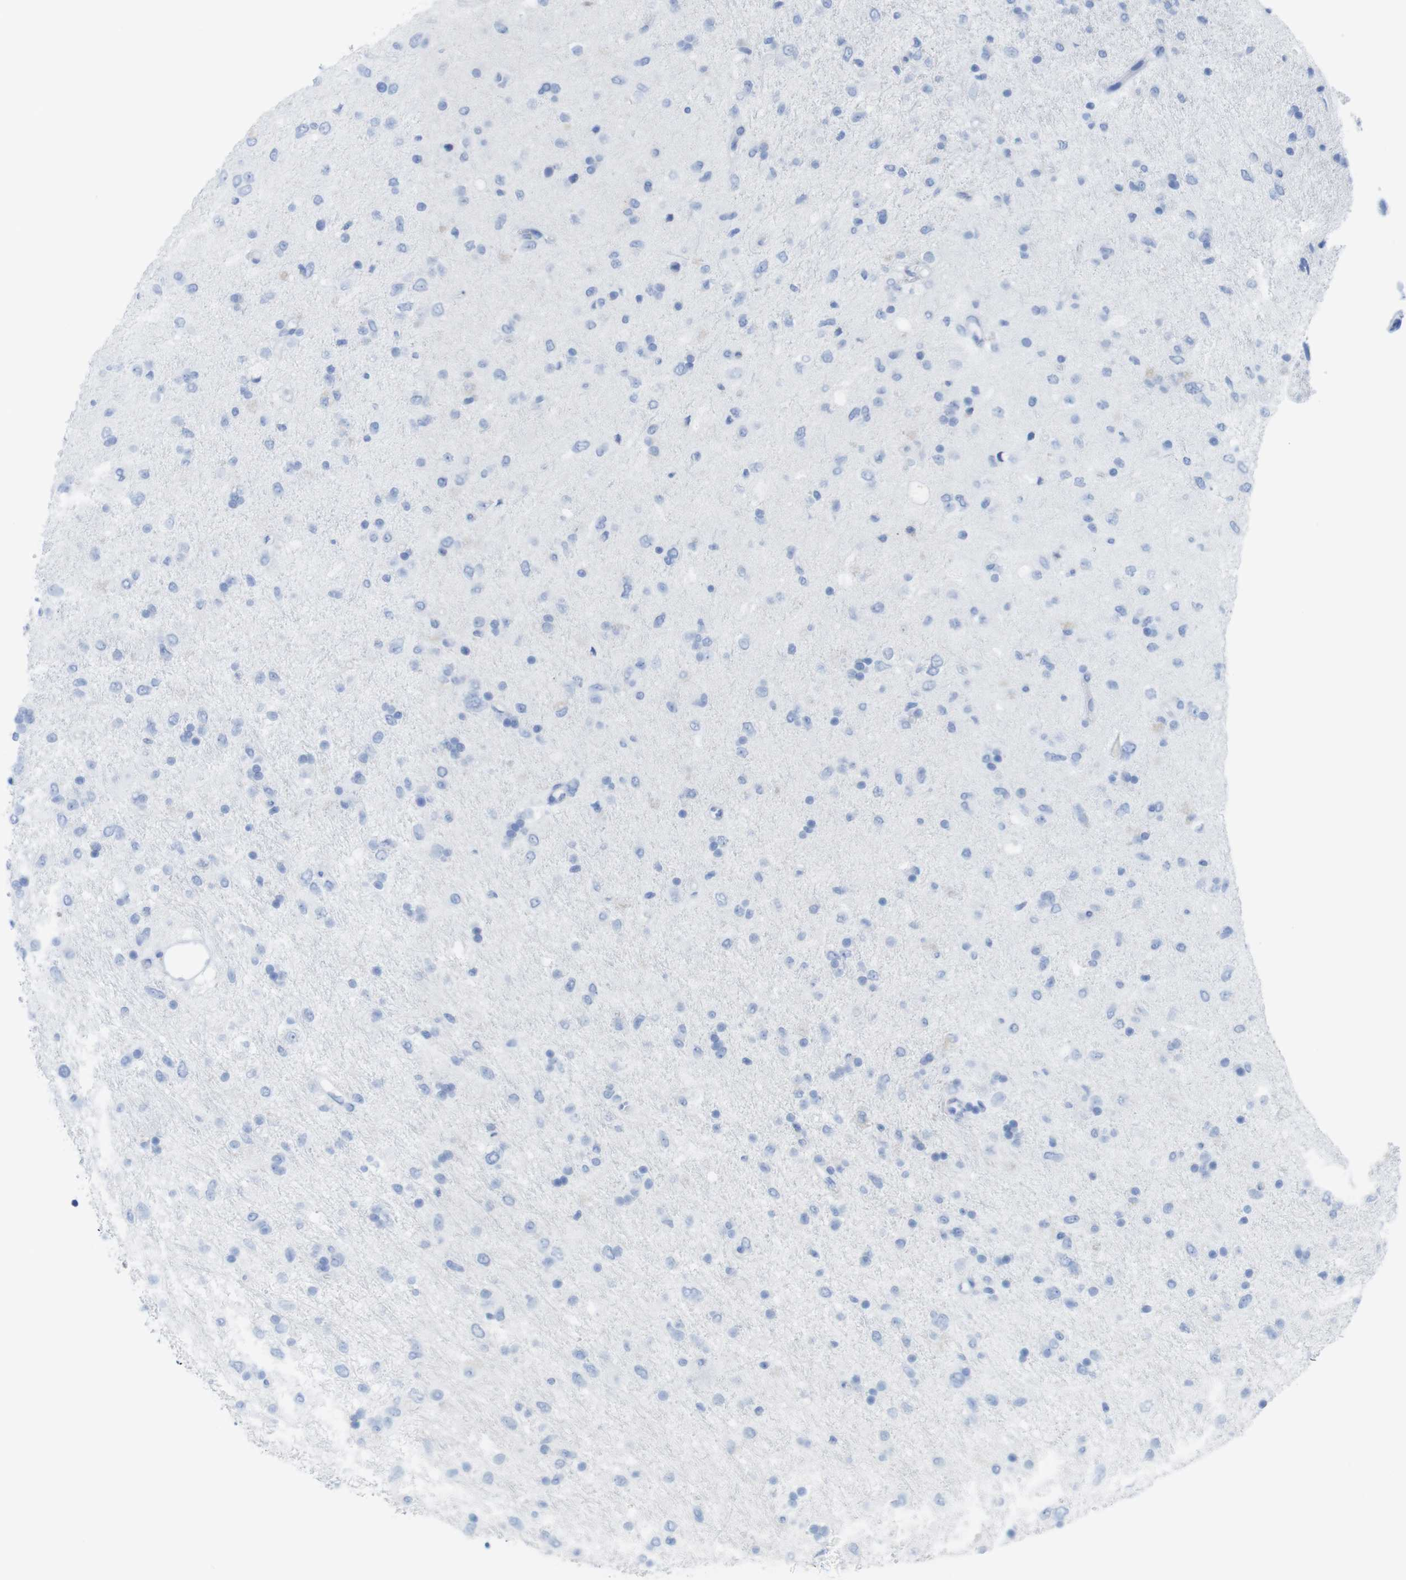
{"staining": {"intensity": "negative", "quantity": "none", "location": "none"}, "tissue": "glioma", "cell_type": "Tumor cells", "image_type": "cancer", "snomed": [{"axis": "morphology", "description": "Glioma, malignant, Low grade"}, {"axis": "topography", "description": "Brain"}], "caption": "This is an IHC photomicrograph of human malignant glioma (low-grade). There is no expression in tumor cells.", "gene": "MYH7", "patient": {"sex": "male", "age": 77}}